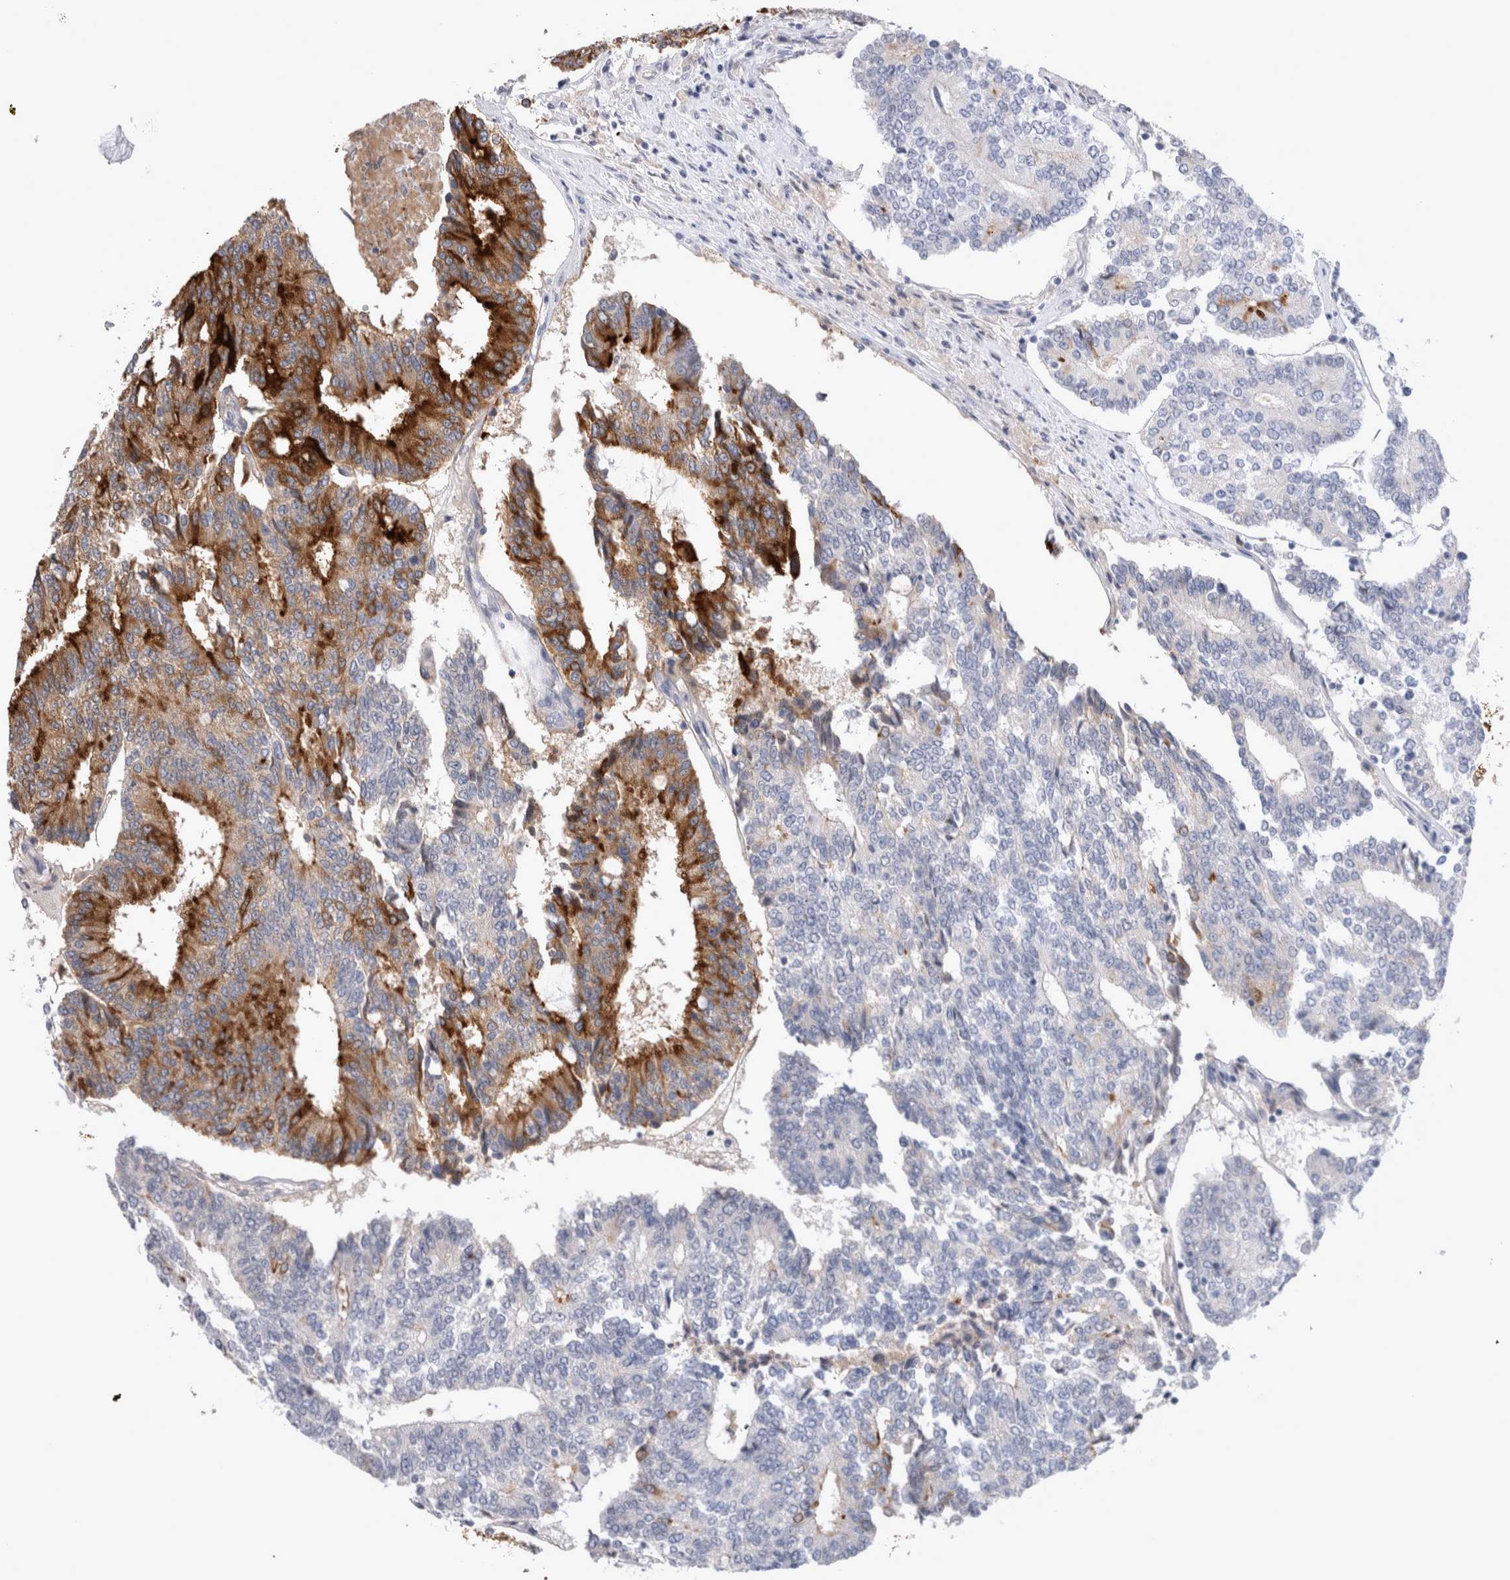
{"staining": {"intensity": "strong", "quantity": "<25%", "location": "cytoplasmic/membranous"}, "tissue": "prostate cancer", "cell_type": "Tumor cells", "image_type": "cancer", "snomed": [{"axis": "morphology", "description": "Normal tissue, NOS"}, {"axis": "morphology", "description": "Adenocarcinoma, High grade"}, {"axis": "topography", "description": "Prostate"}, {"axis": "topography", "description": "Seminal veicle"}], "caption": "Immunohistochemistry (IHC) image of human prostate cancer (adenocarcinoma (high-grade)) stained for a protein (brown), which displays medium levels of strong cytoplasmic/membranous staining in approximately <25% of tumor cells.", "gene": "MSMB", "patient": {"sex": "male", "age": 55}}